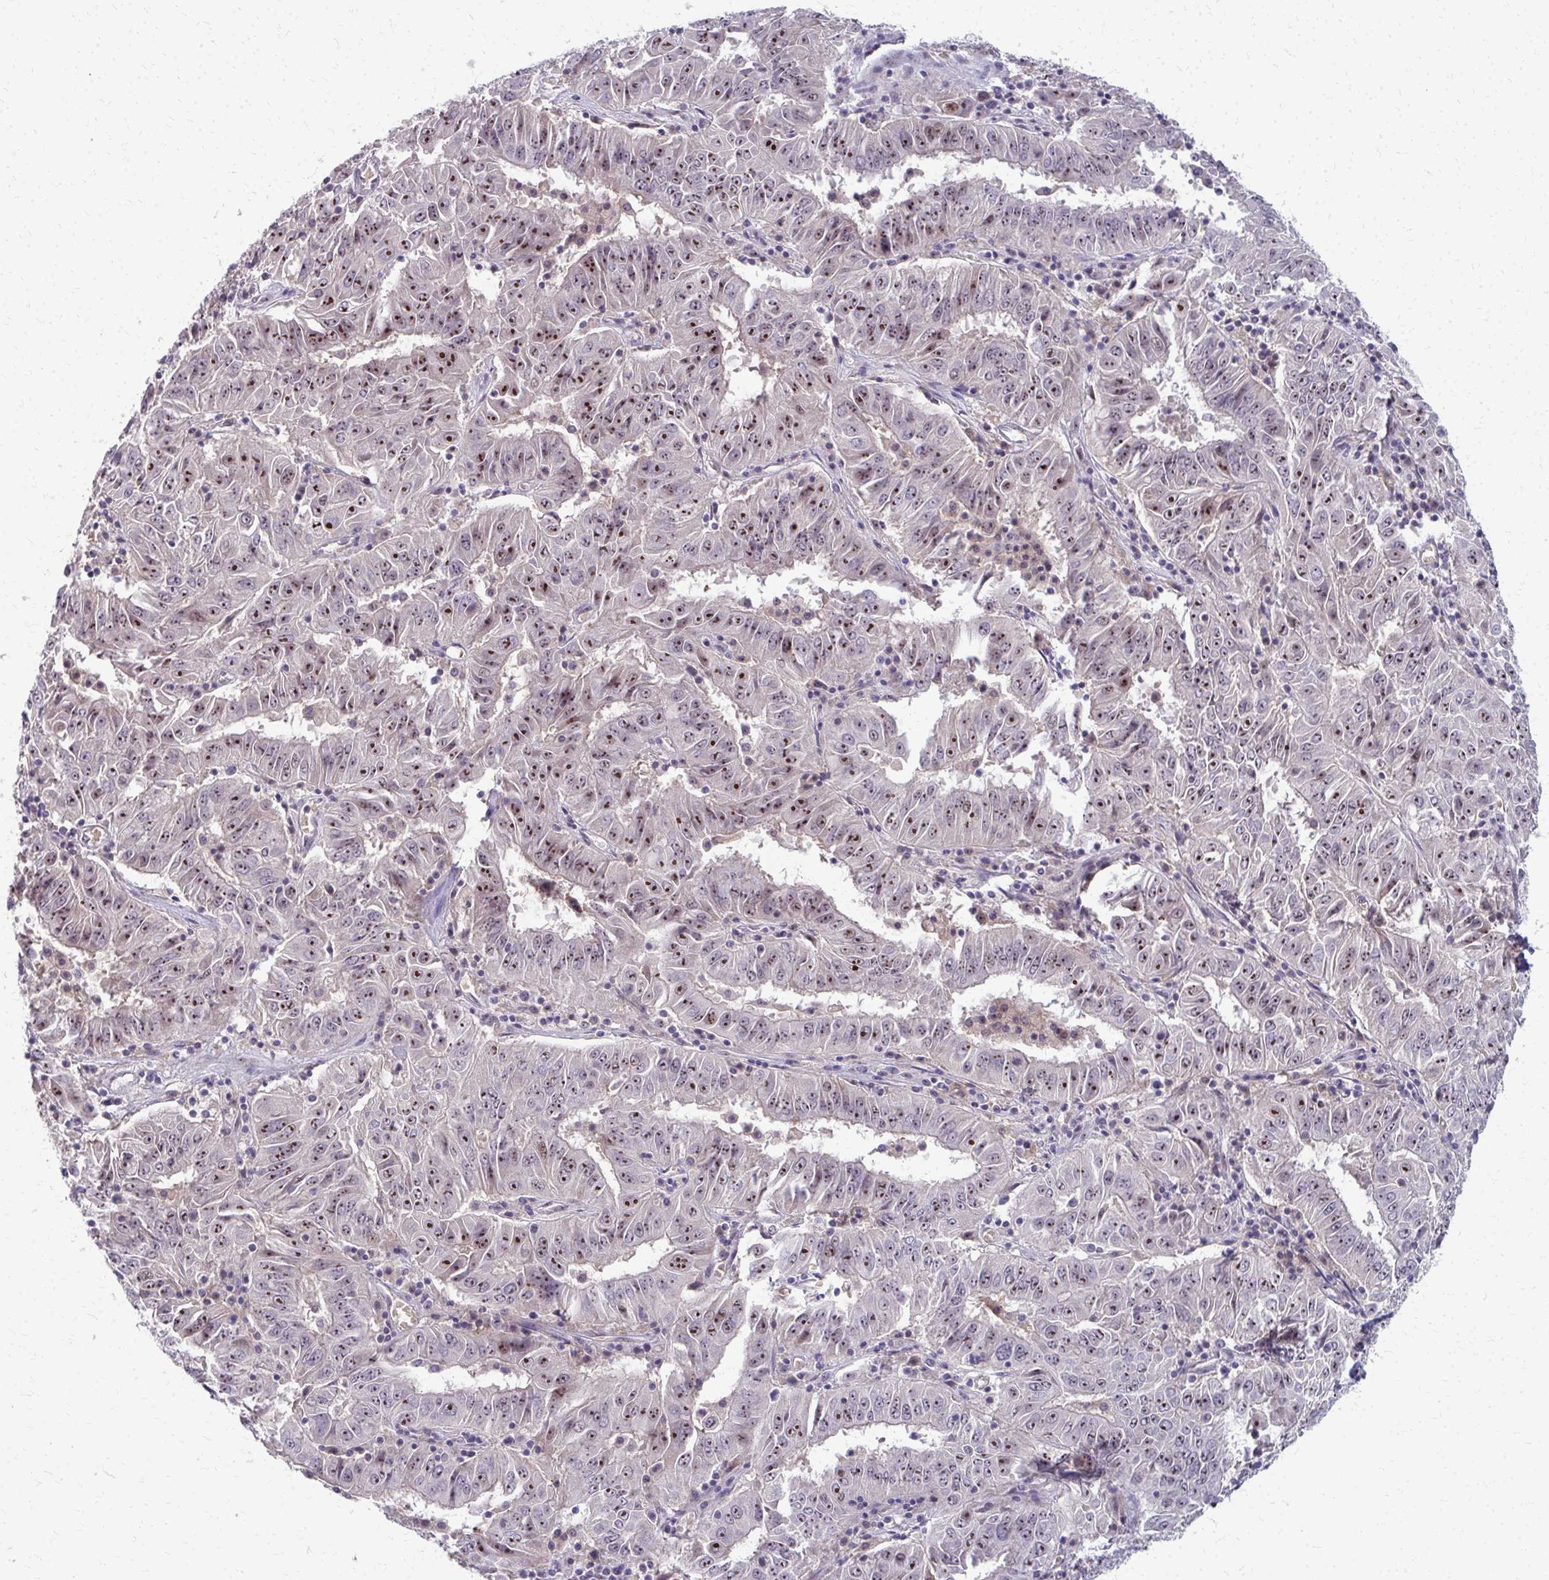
{"staining": {"intensity": "moderate", "quantity": ">75%", "location": "nuclear"}, "tissue": "pancreatic cancer", "cell_type": "Tumor cells", "image_type": "cancer", "snomed": [{"axis": "morphology", "description": "Adenocarcinoma, NOS"}, {"axis": "topography", "description": "Pancreas"}], "caption": "Immunohistochemistry (DAB) staining of pancreatic cancer exhibits moderate nuclear protein expression in approximately >75% of tumor cells.", "gene": "NUDT16", "patient": {"sex": "male", "age": 63}}